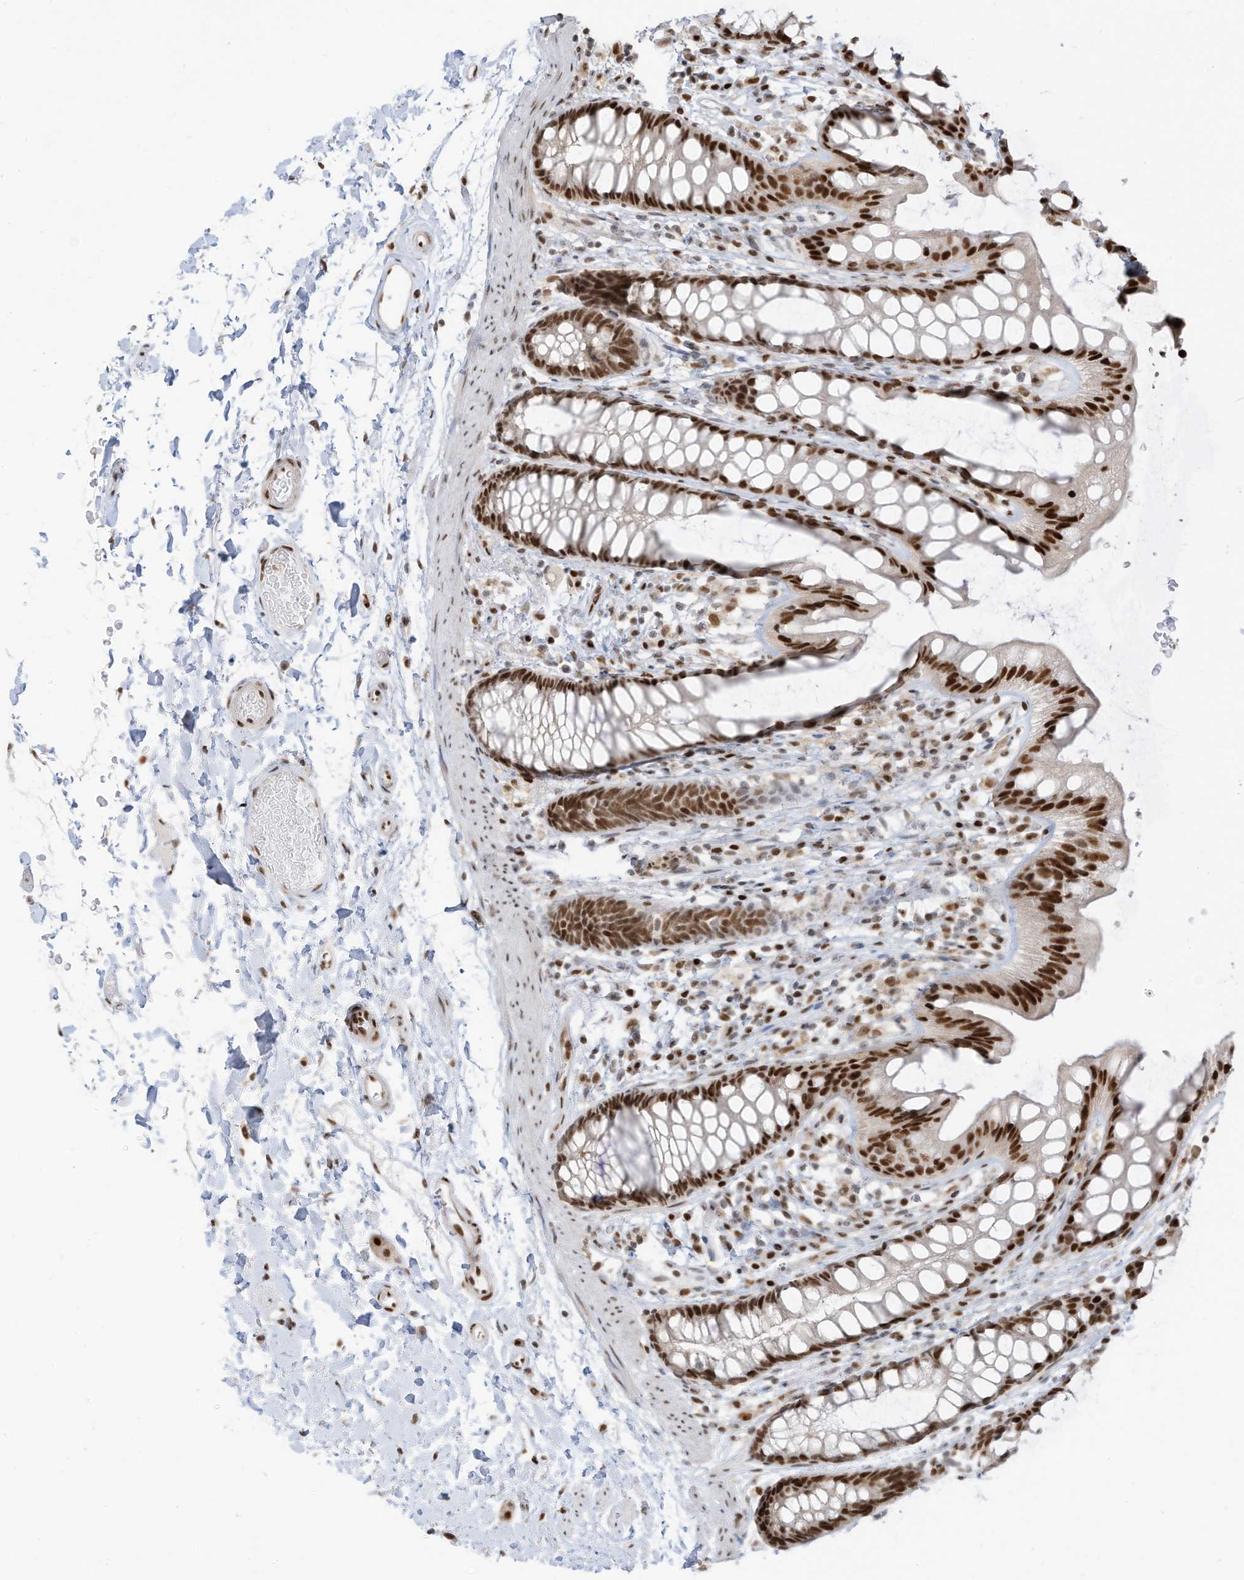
{"staining": {"intensity": "strong", "quantity": ">75%", "location": "nuclear"}, "tissue": "rectum", "cell_type": "Glandular cells", "image_type": "normal", "snomed": [{"axis": "morphology", "description": "Normal tissue, NOS"}, {"axis": "topography", "description": "Rectum"}], "caption": "This is a histology image of IHC staining of unremarkable rectum, which shows strong expression in the nuclear of glandular cells.", "gene": "SAMD15", "patient": {"sex": "female", "age": 65}}